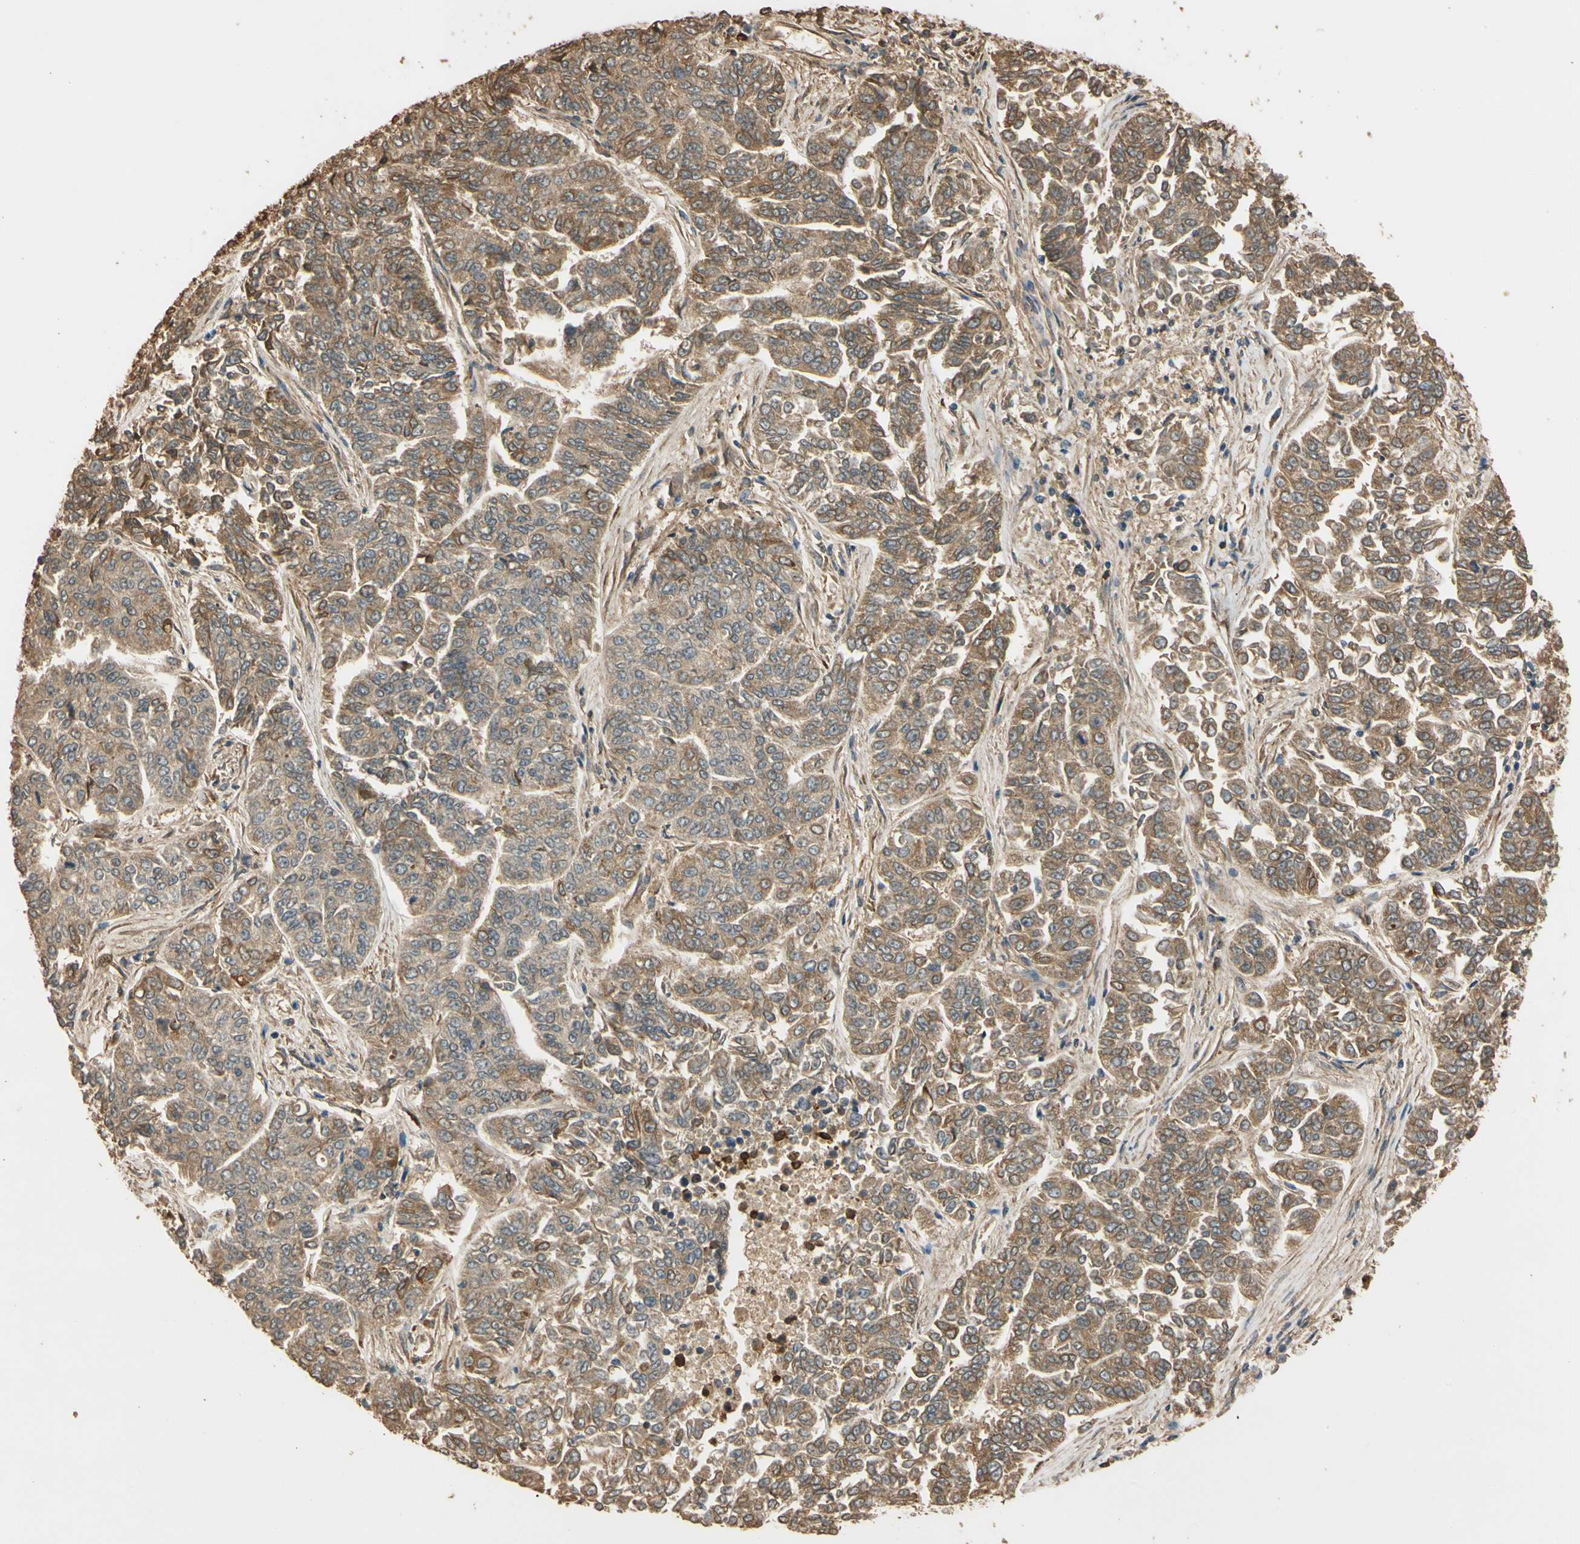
{"staining": {"intensity": "moderate", "quantity": ">75%", "location": "cytoplasmic/membranous"}, "tissue": "lung cancer", "cell_type": "Tumor cells", "image_type": "cancer", "snomed": [{"axis": "morphology", "description": "Adenocarcinoma, NOS"}, {"axis": "topography", "description": "Lung"}], "caption": "A brown stain labels moderate cytoplasmic/membranous staining of a protein in human adenocarcinoma (lung) tumor cells.", "gene": "MGRN1", "patient": {"sex": "male", "age": 84}}